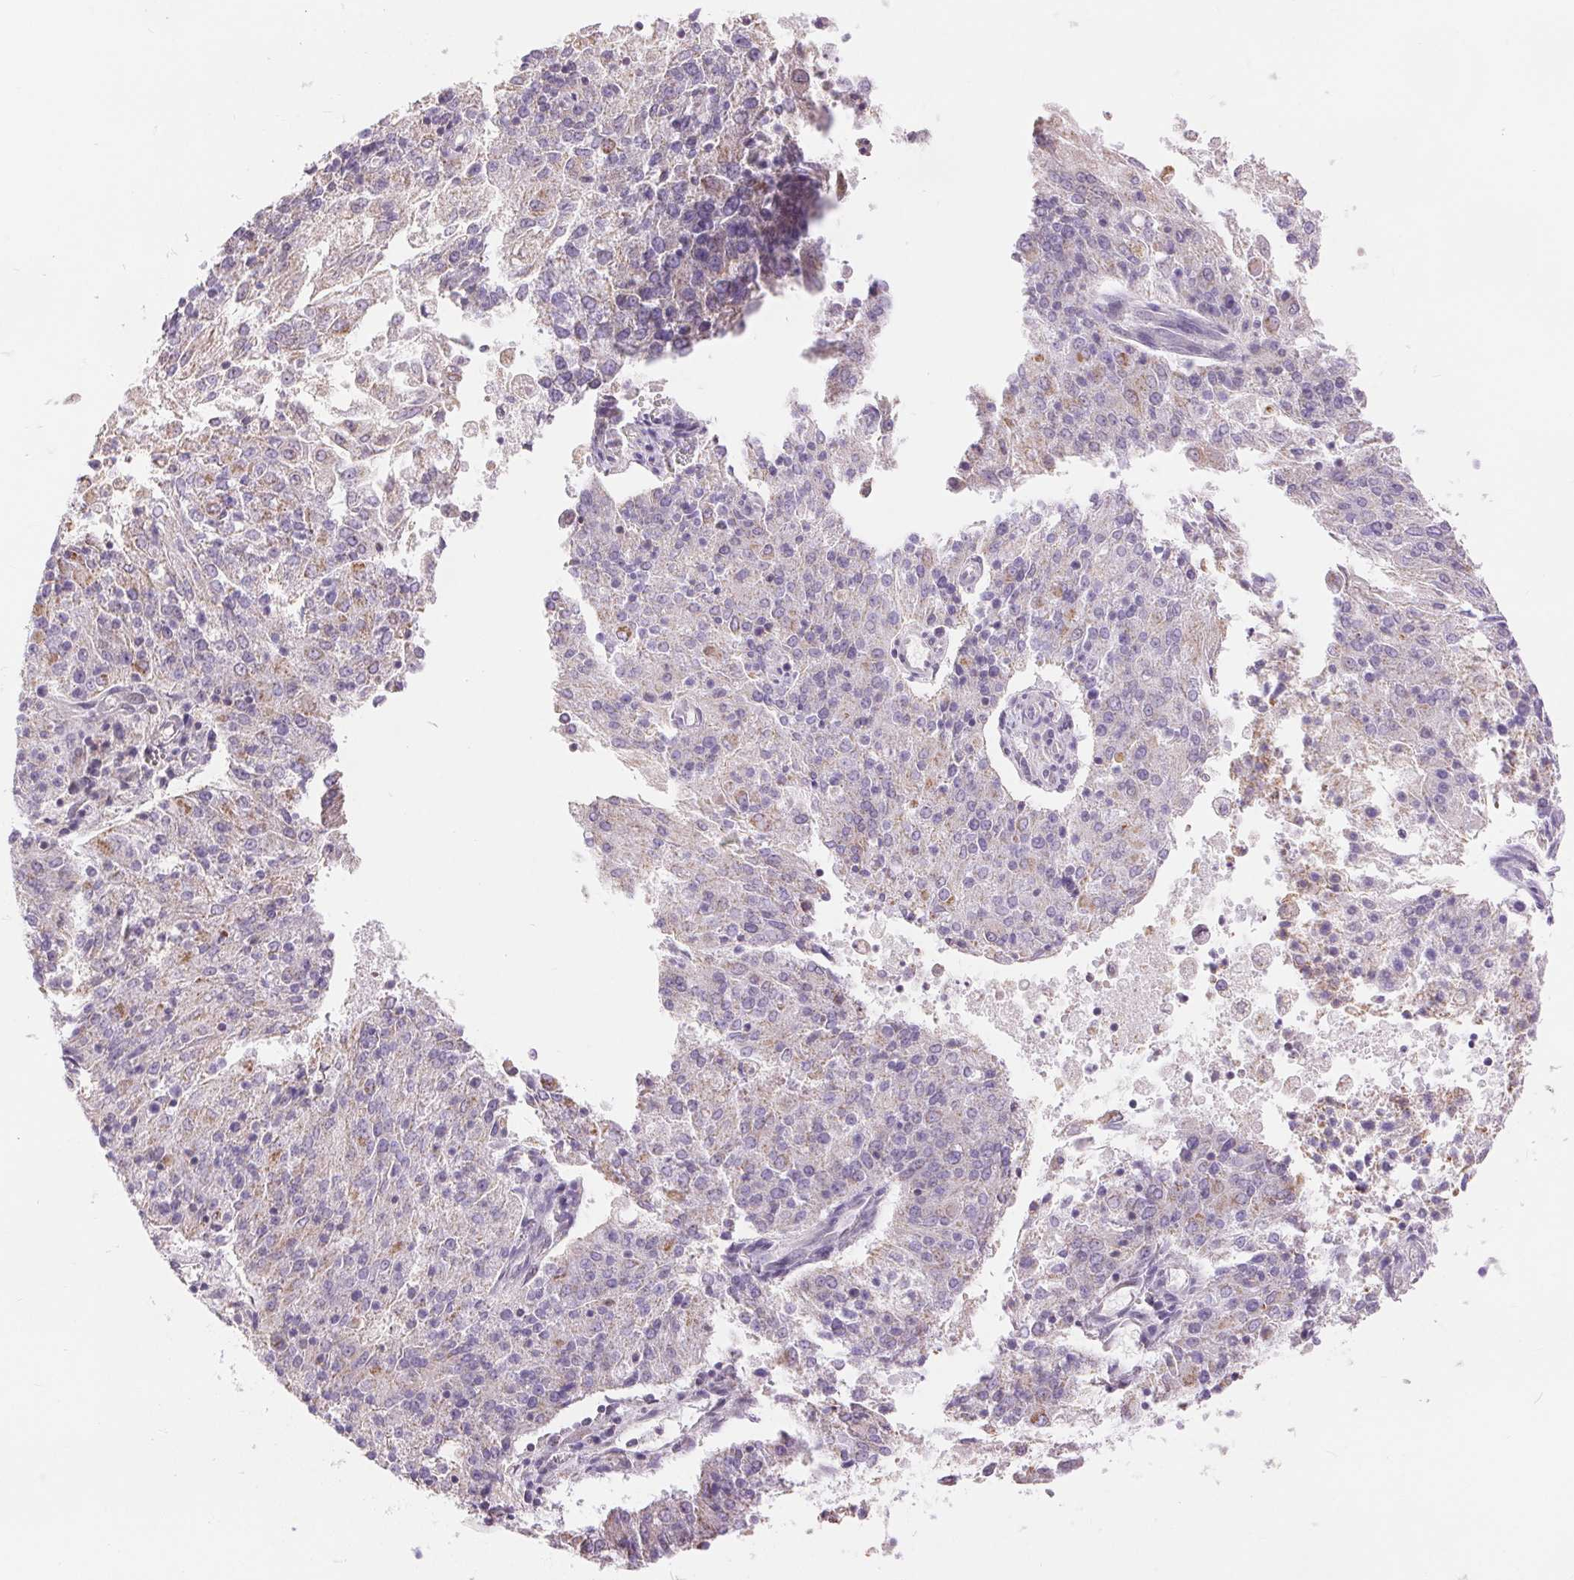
{"staining": {"intensity": "weak", "quantity": "<25%", "location": "cytoplasmic/membranous"}, "tissue": "endometrial cancer", "cell_type": "Tumor cells", "image_type": "cancer", "snomed": [{"axis": "morphology", "description": "Adenocarcinoma, NOS"}, {"axis": "topography", "description": "Endometrium"}], "caption": "Endometrial adenocarcinoma was stained to show a protein in brown. There is no significant staining in tumor cells.", "gene": "POU2F2", "patient": {"sex": "female", "age": 82}}